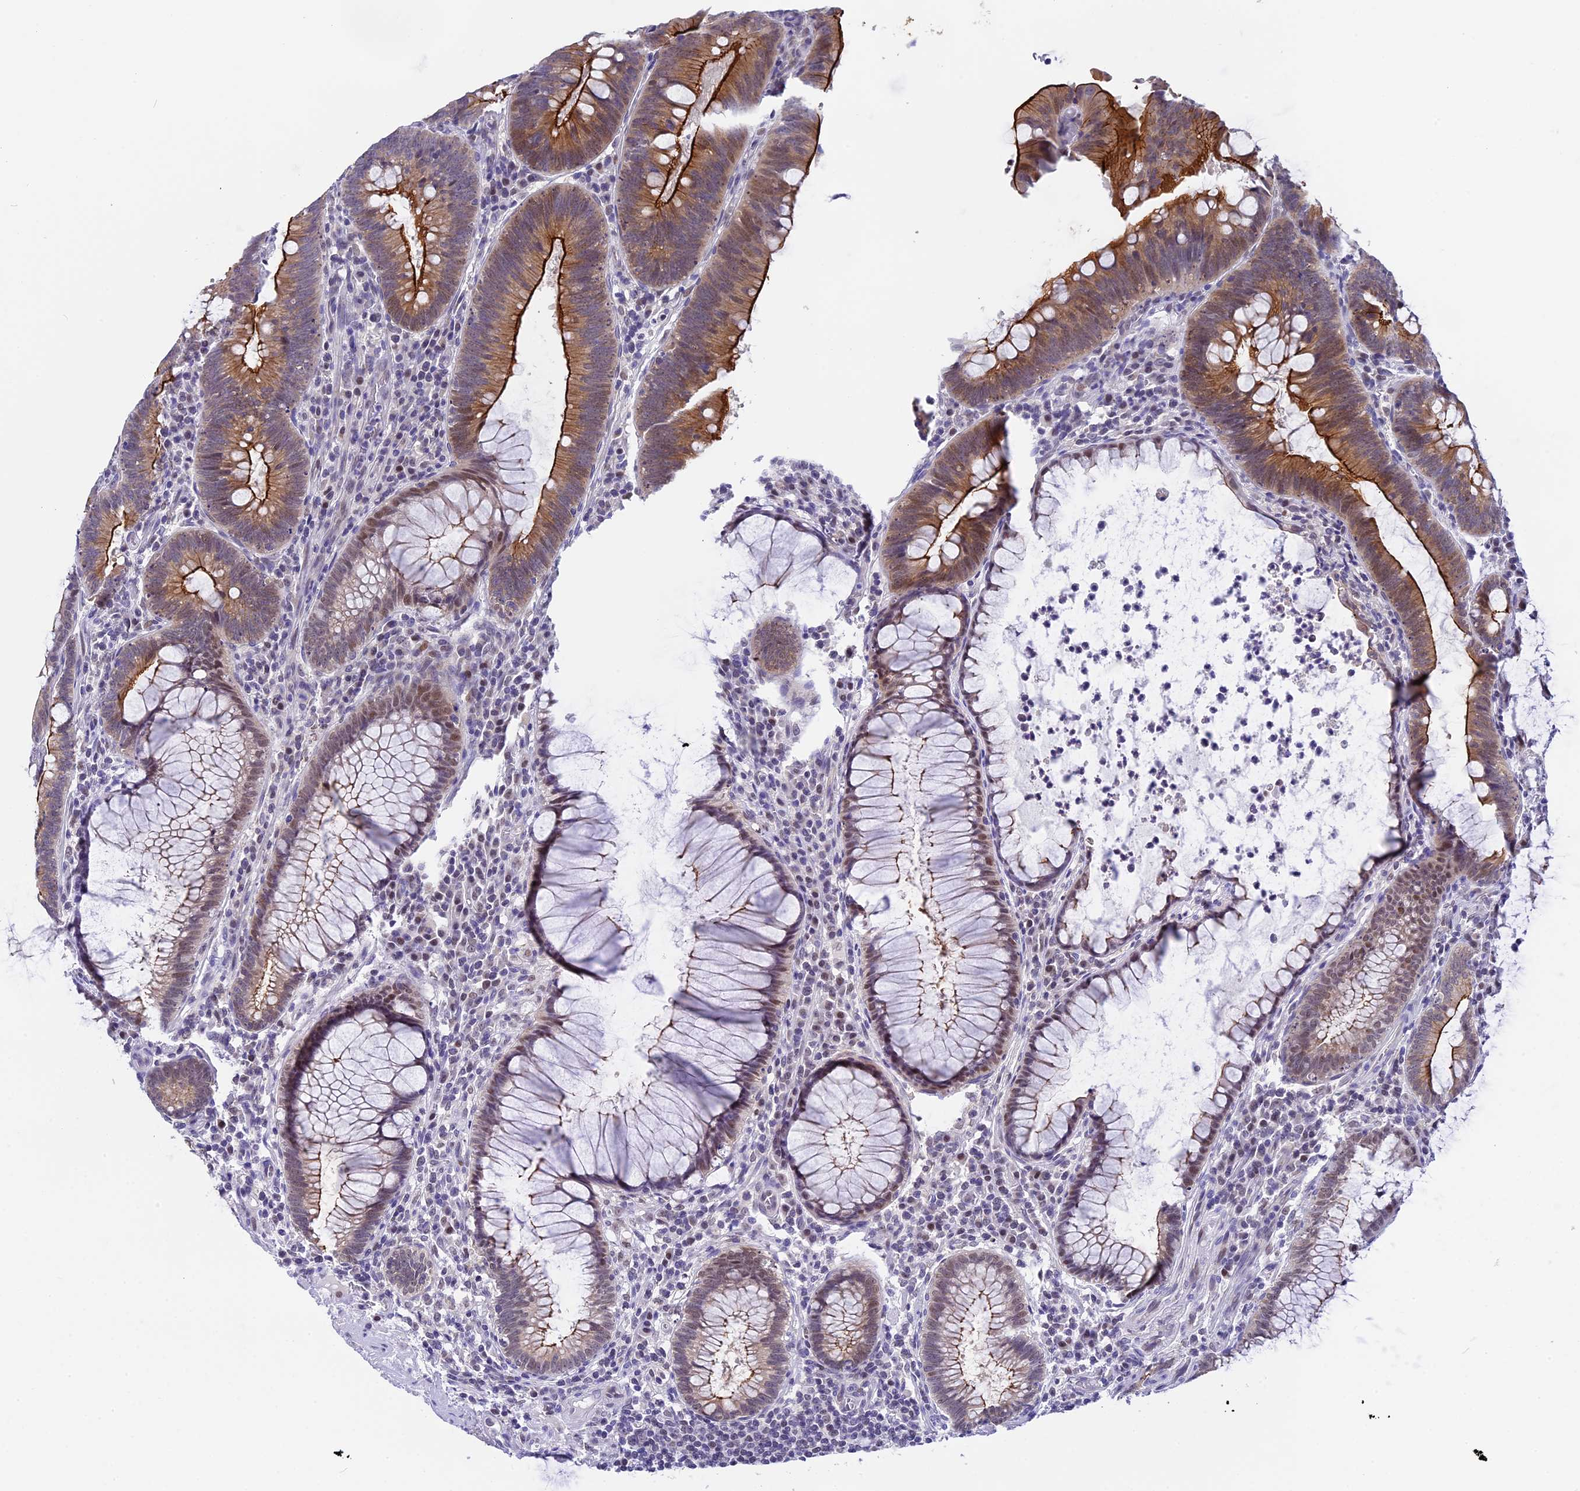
{"staining": {"intensity": "strong", "quantity": "25%-75%", "location": "cytoplasmic/membranous,nuclear"}, "tissue": "colorectal cancer", "cell_type": "Tumor cells", "image_type": "cancer", "snomed": [{"axis": "morphology", "description": "Adenocarcinoma, NOS"}, {"axis": "topography", "description": "Rectum"}], "caption": "A photomicrograph showing strong cytoplasmic/membranous and nuclear staining in about 25%-75% of tumor cells in adenocarcinoma (colorectal), as visualized by brown immunohistochemical staining.", "gene": "OSGEP", "patient": {"sex": "female", "age": 75}}